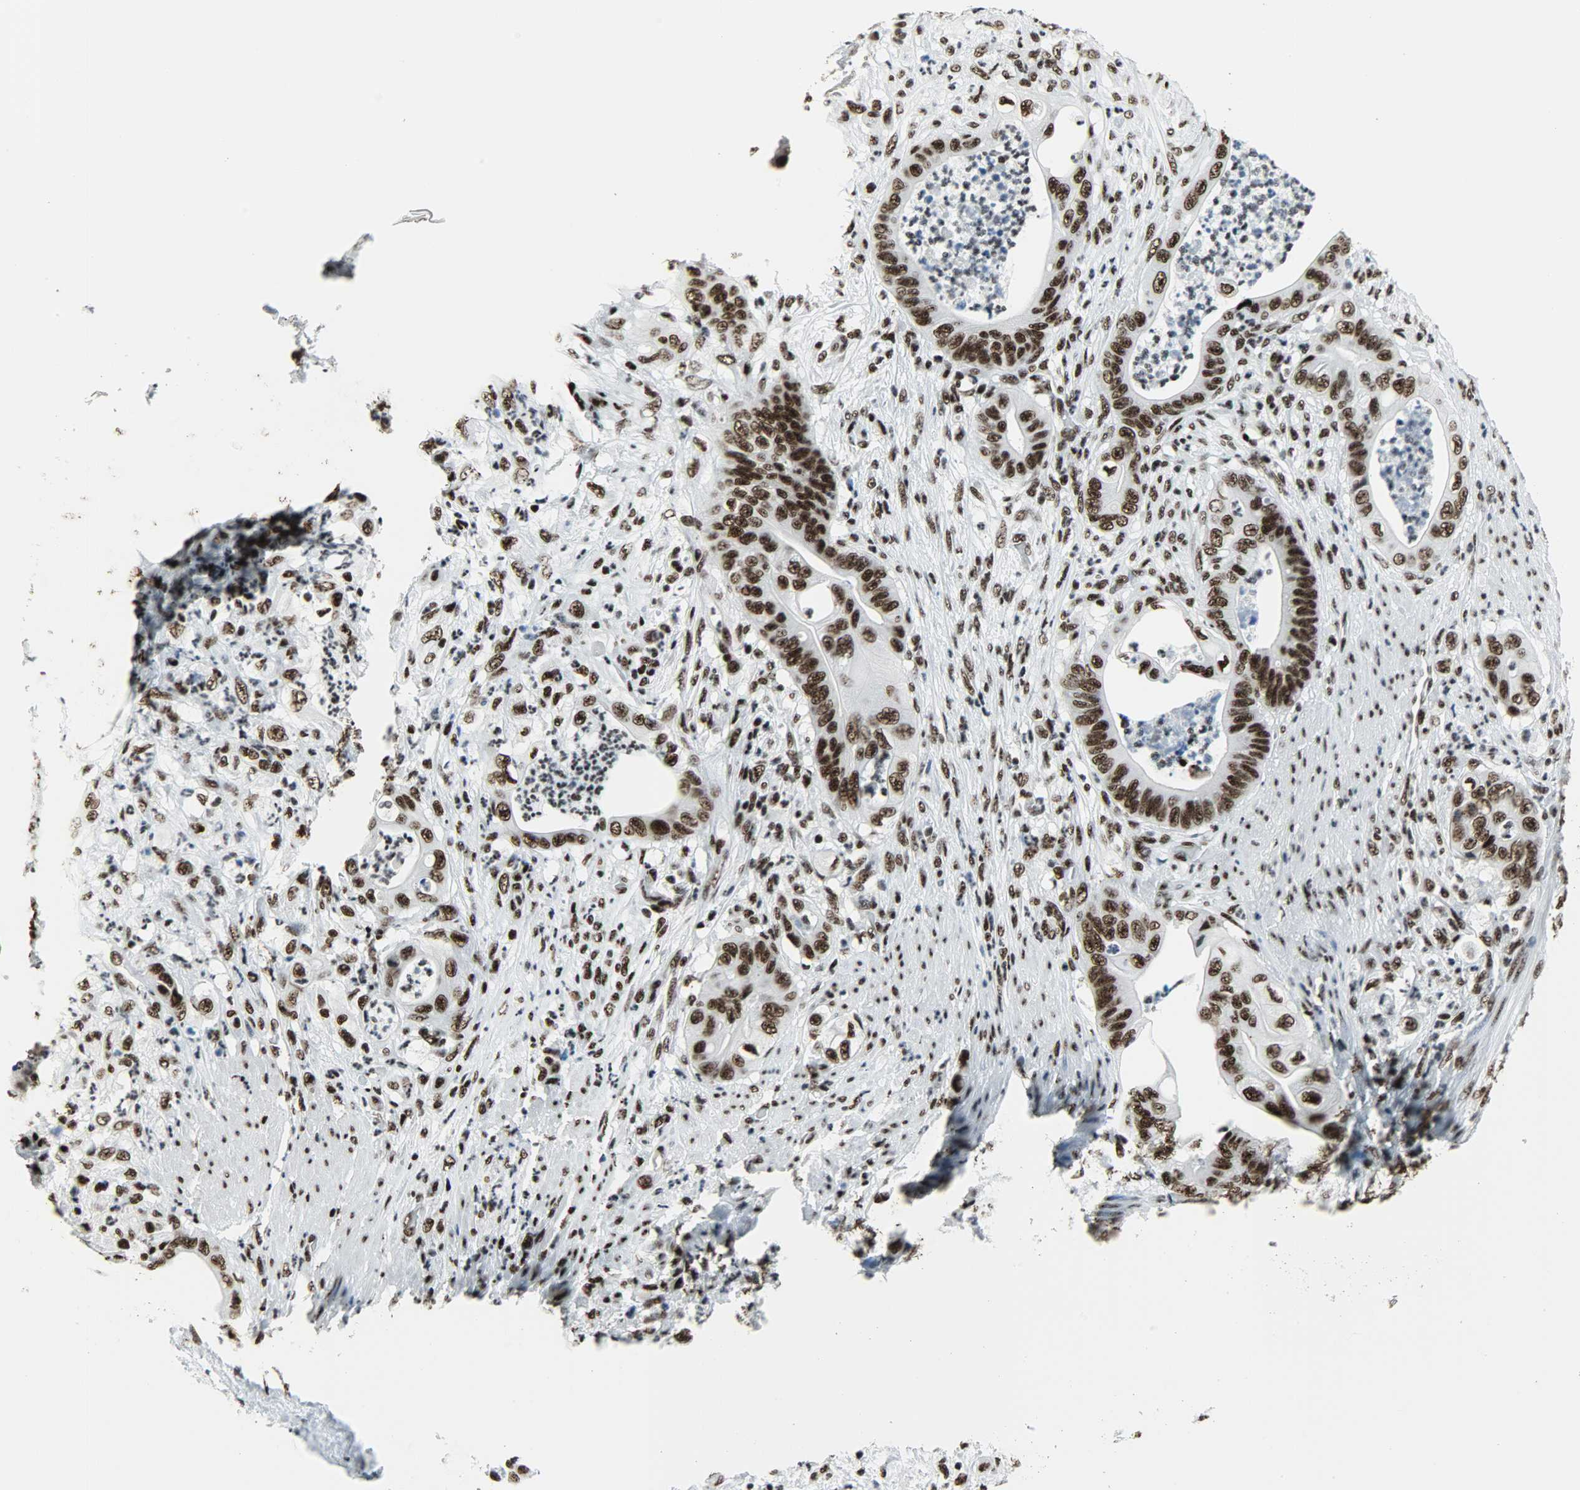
{"staining": {"intensity": "strong", "quantity": ">75%", "location": "nuclear"}, "tissue": "stomach cancer", "cell_type": "Tumor cells", "image_type": "cancer", "snomed": [{"axis": "morphology", "description": "Adenocarcinoma, NOS"}, {"axis": "topography", "description": "Stomach"}], "caption": "Brown immunohistochemical staining in human stomach cancer (adenocarcinoma) reveals strong nuclear positivity in about >75% of tumor cells. The staining was performed using DAB (3,3'-diaminobenzidine), with brown indicating positive protein expression. Nuclei are stained blue with hematoxylin.", "gene": "SNRPA", "patient": {"sex": "female", "age": 73}}